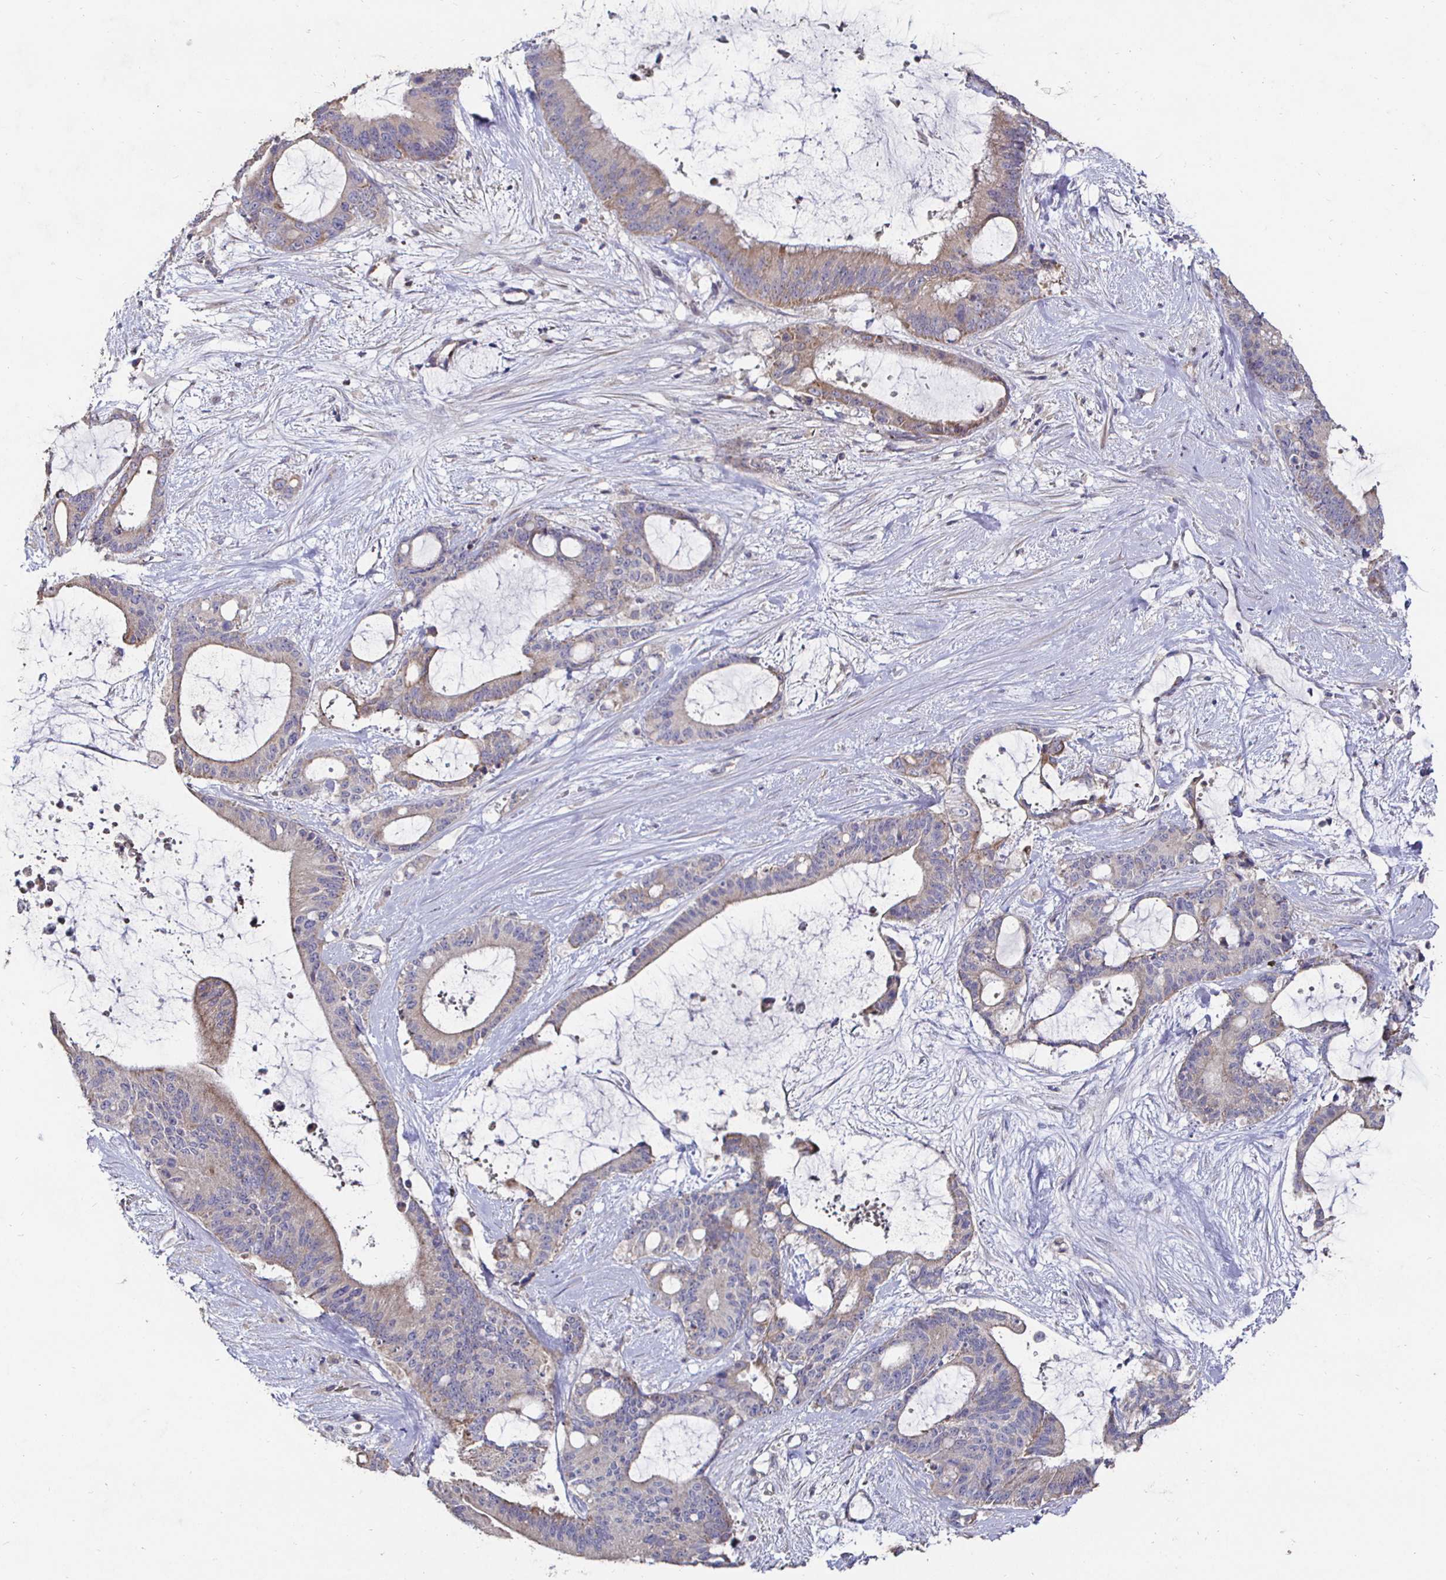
{"staining": {"intensity": "weak", "quantity": ">75%", "location": "cytoplasmic/membranous"}, "tissue": "liver cancer", "cell_type": "Tumor cells", "image_type": "cancer", "snomed": [{"axis": "morphology", "description": "Normal tissue, NOS"}, {"axis": "morphology", "description": "Cholangiocarcinoma"}, {"axis": "topography", "description": "Liver"}, {"axis": "topography", "description": "Peripheral nerve tissue"}], "caption": "Liver cancer tissue exhibits weak cytoplasmic/membranous staining in approximately >75% of tumor cells", "gene": "NRSN1", "patient": {"sex": "female", "age": 73}}